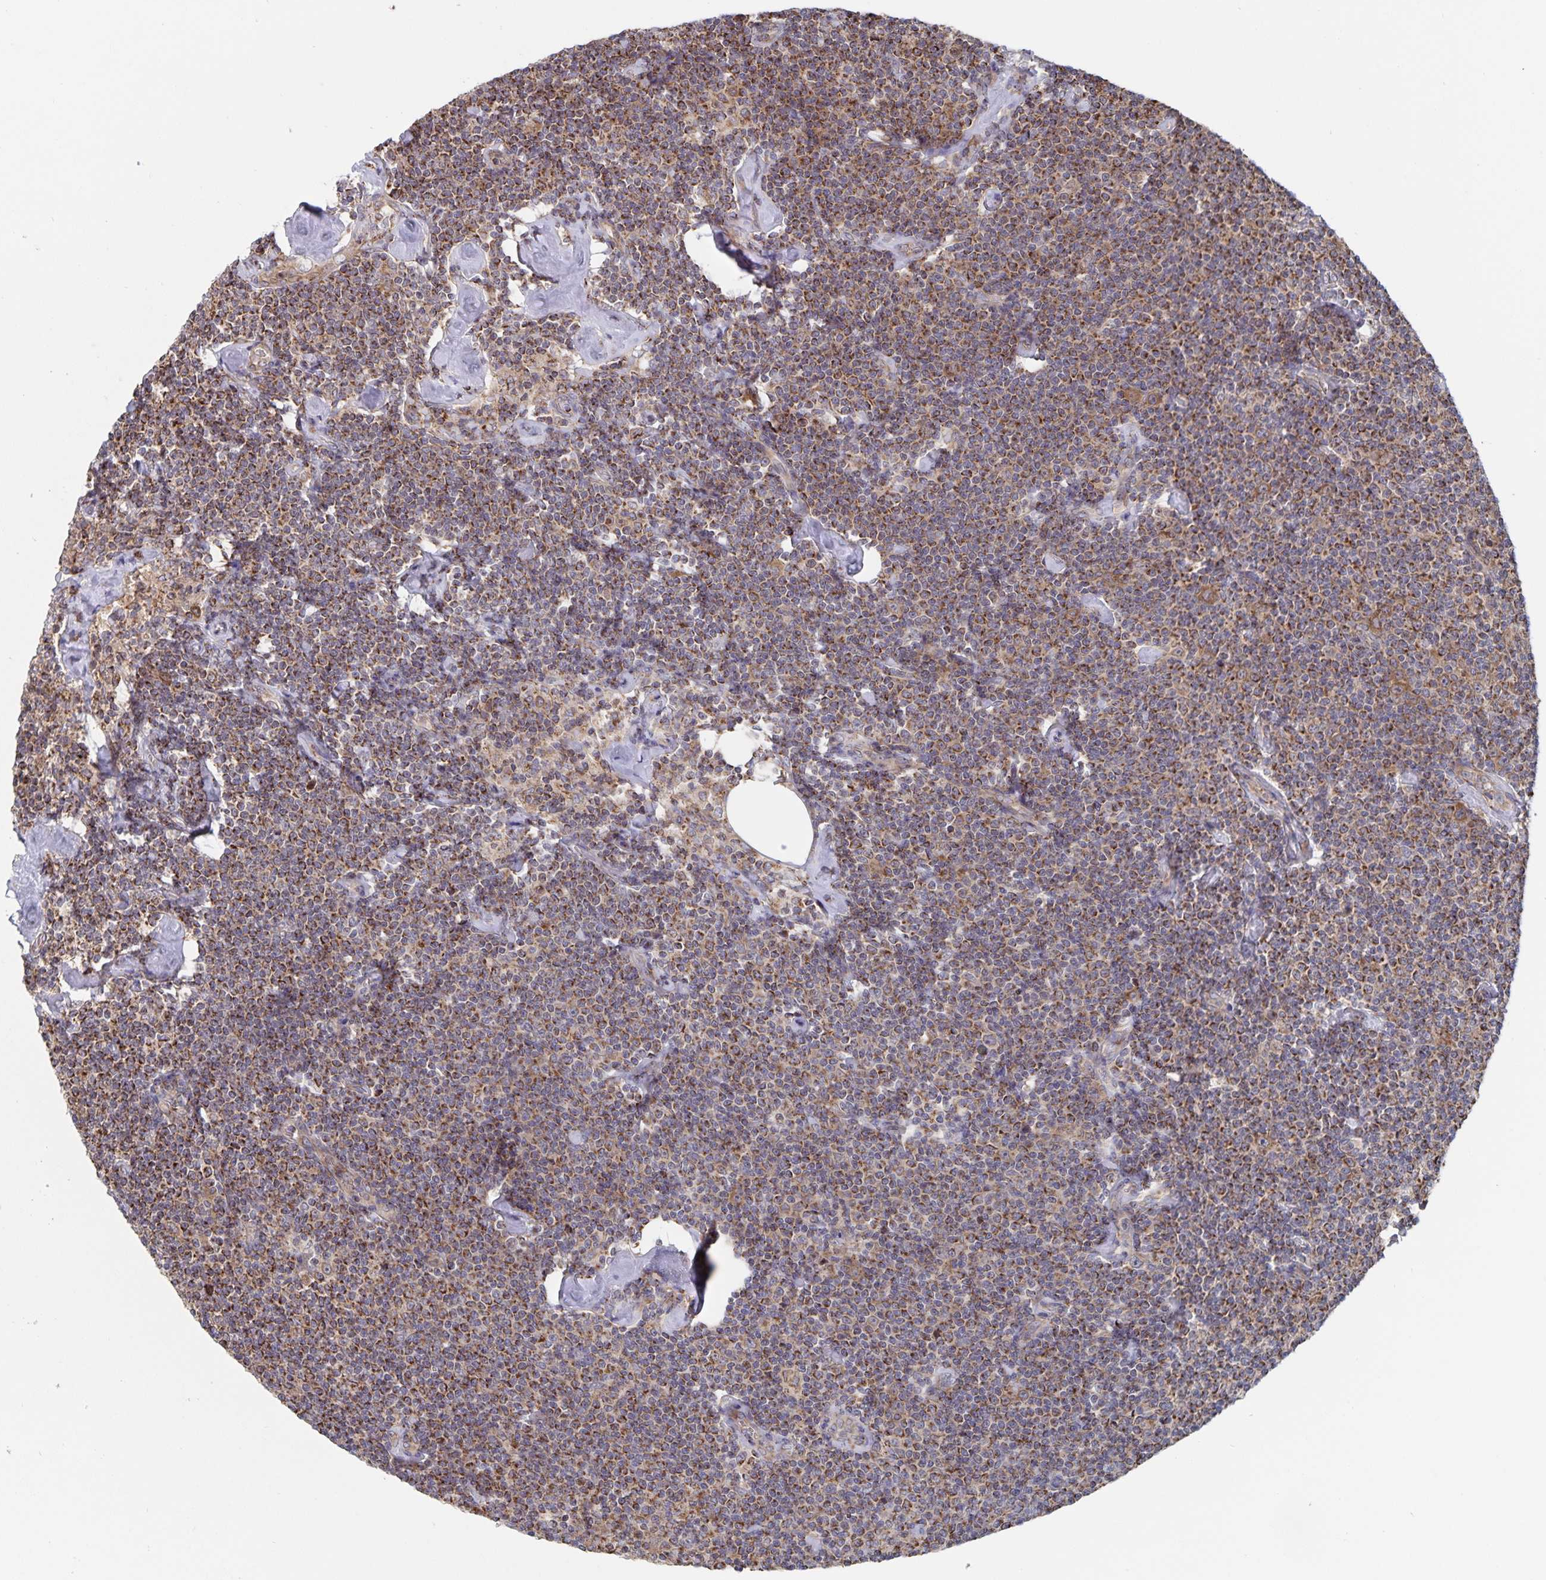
{"staining": {"intensity": "moderate", "quantity": ">75%", "location": "cytoplasmic/membranous"}, "tissue": "lymphoma", "cell_type": "Tumor cells", "image_type": "cancer", "snomed": [{"axis": "morphology", "description": "Malignant lymphoma, non-Hodgkin's type, Low grade"}, {"axis": "topography", "description": "Lymph node"}], "caption": "A medium amount of moderate cytoplasmic/membranous positivity is present in approximately >75% of tumor cells in lymphoma tissue.", "gene": "ACACA", "patient": {"sex": "male", "age": 81}}